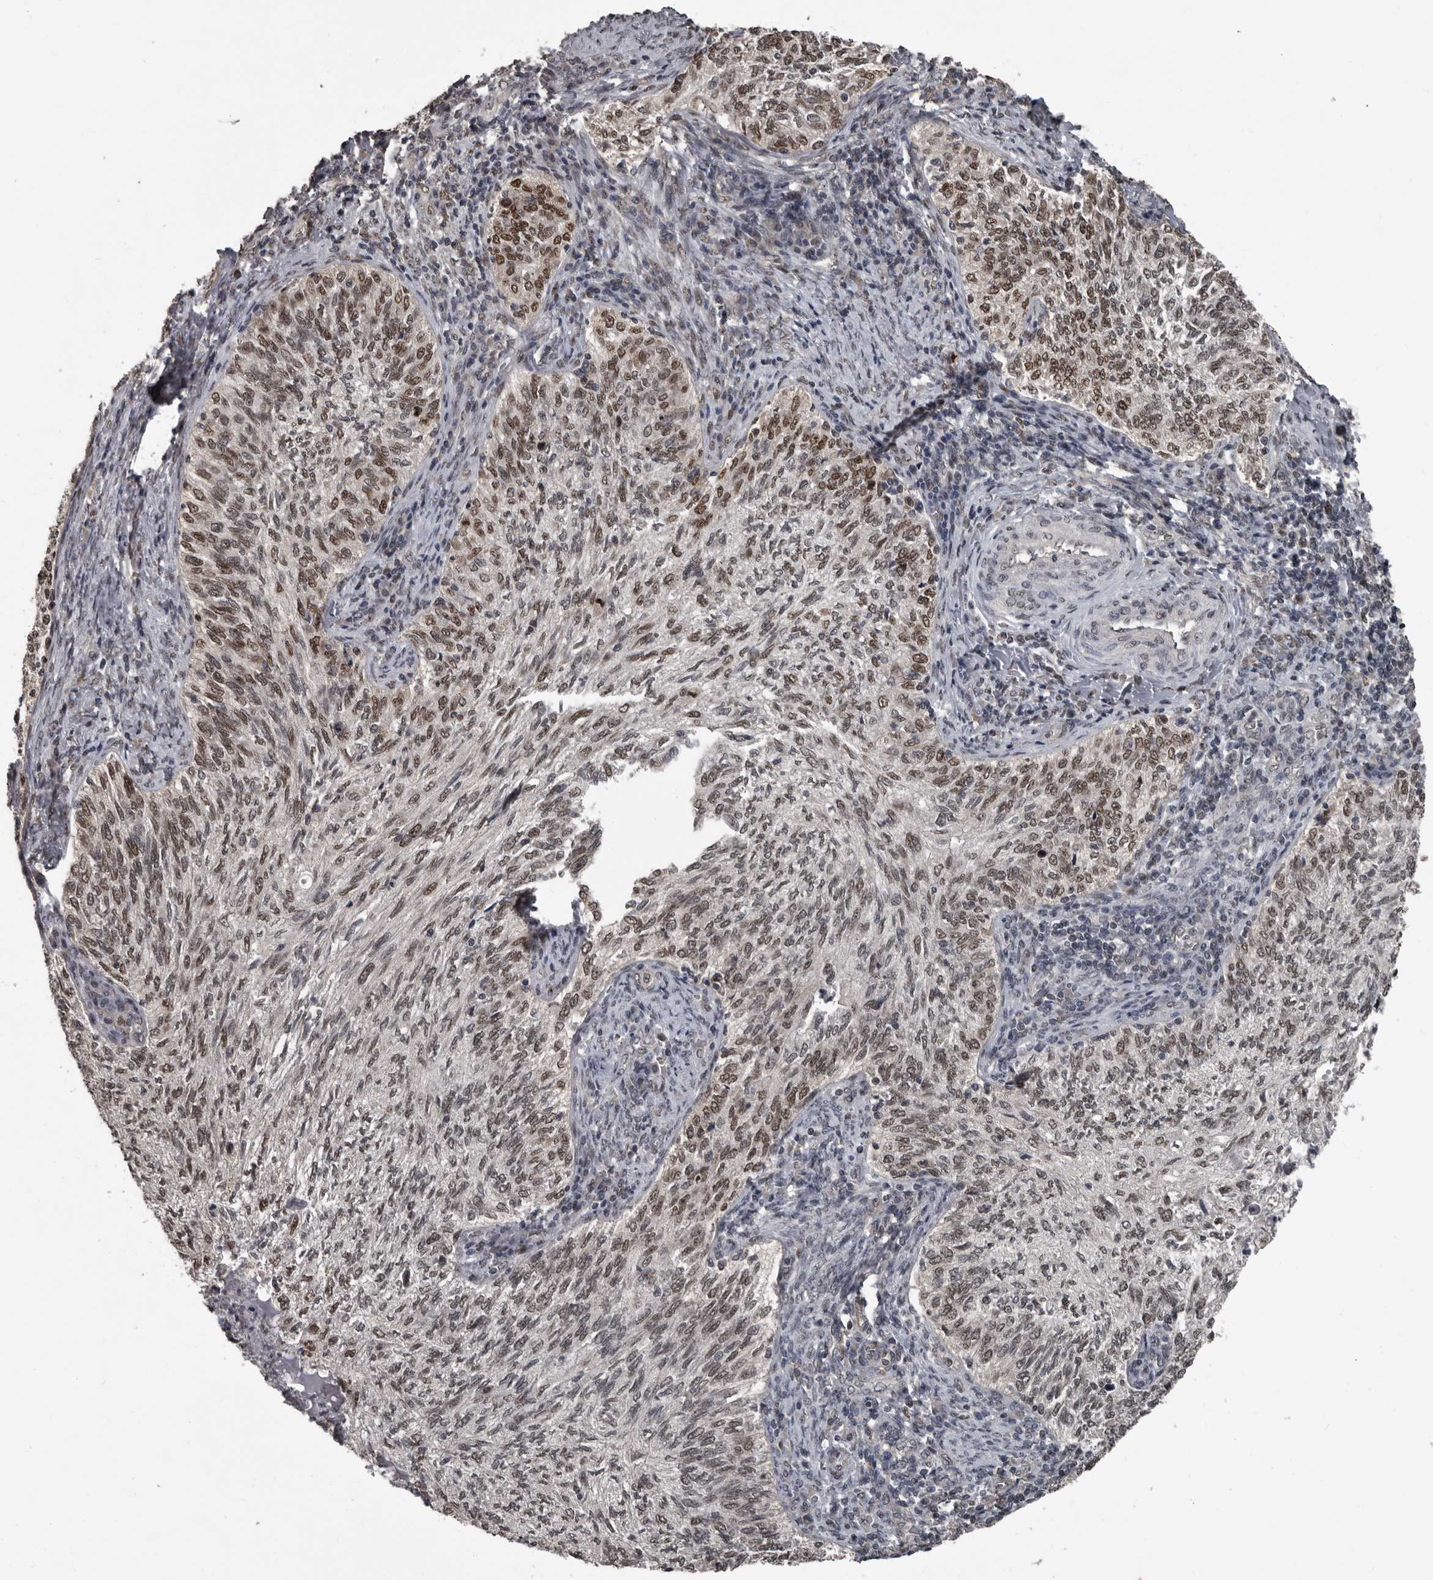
{"staining": {"intensity": "moderate", "quantity": ">75%", "location": "nuclear"}, "tissue": "cervical cancer", "cell_type": "Tumor cells", "image_type": "cancer", "snomed": [{"axis": "morphology", "description": "Squamous cell carcinoma, NOS"}, {"axis": "topography", "description": "Cervix"}], "caption": "This is a histology image of immunohistochemistry (IHC) staining of cervical cancer (squamous cell carcinoma), which shows moderate staining in the nuclear of tumor cells.", "gene": "CHD1L", "patient": {"sex": "female", "age": 30}}